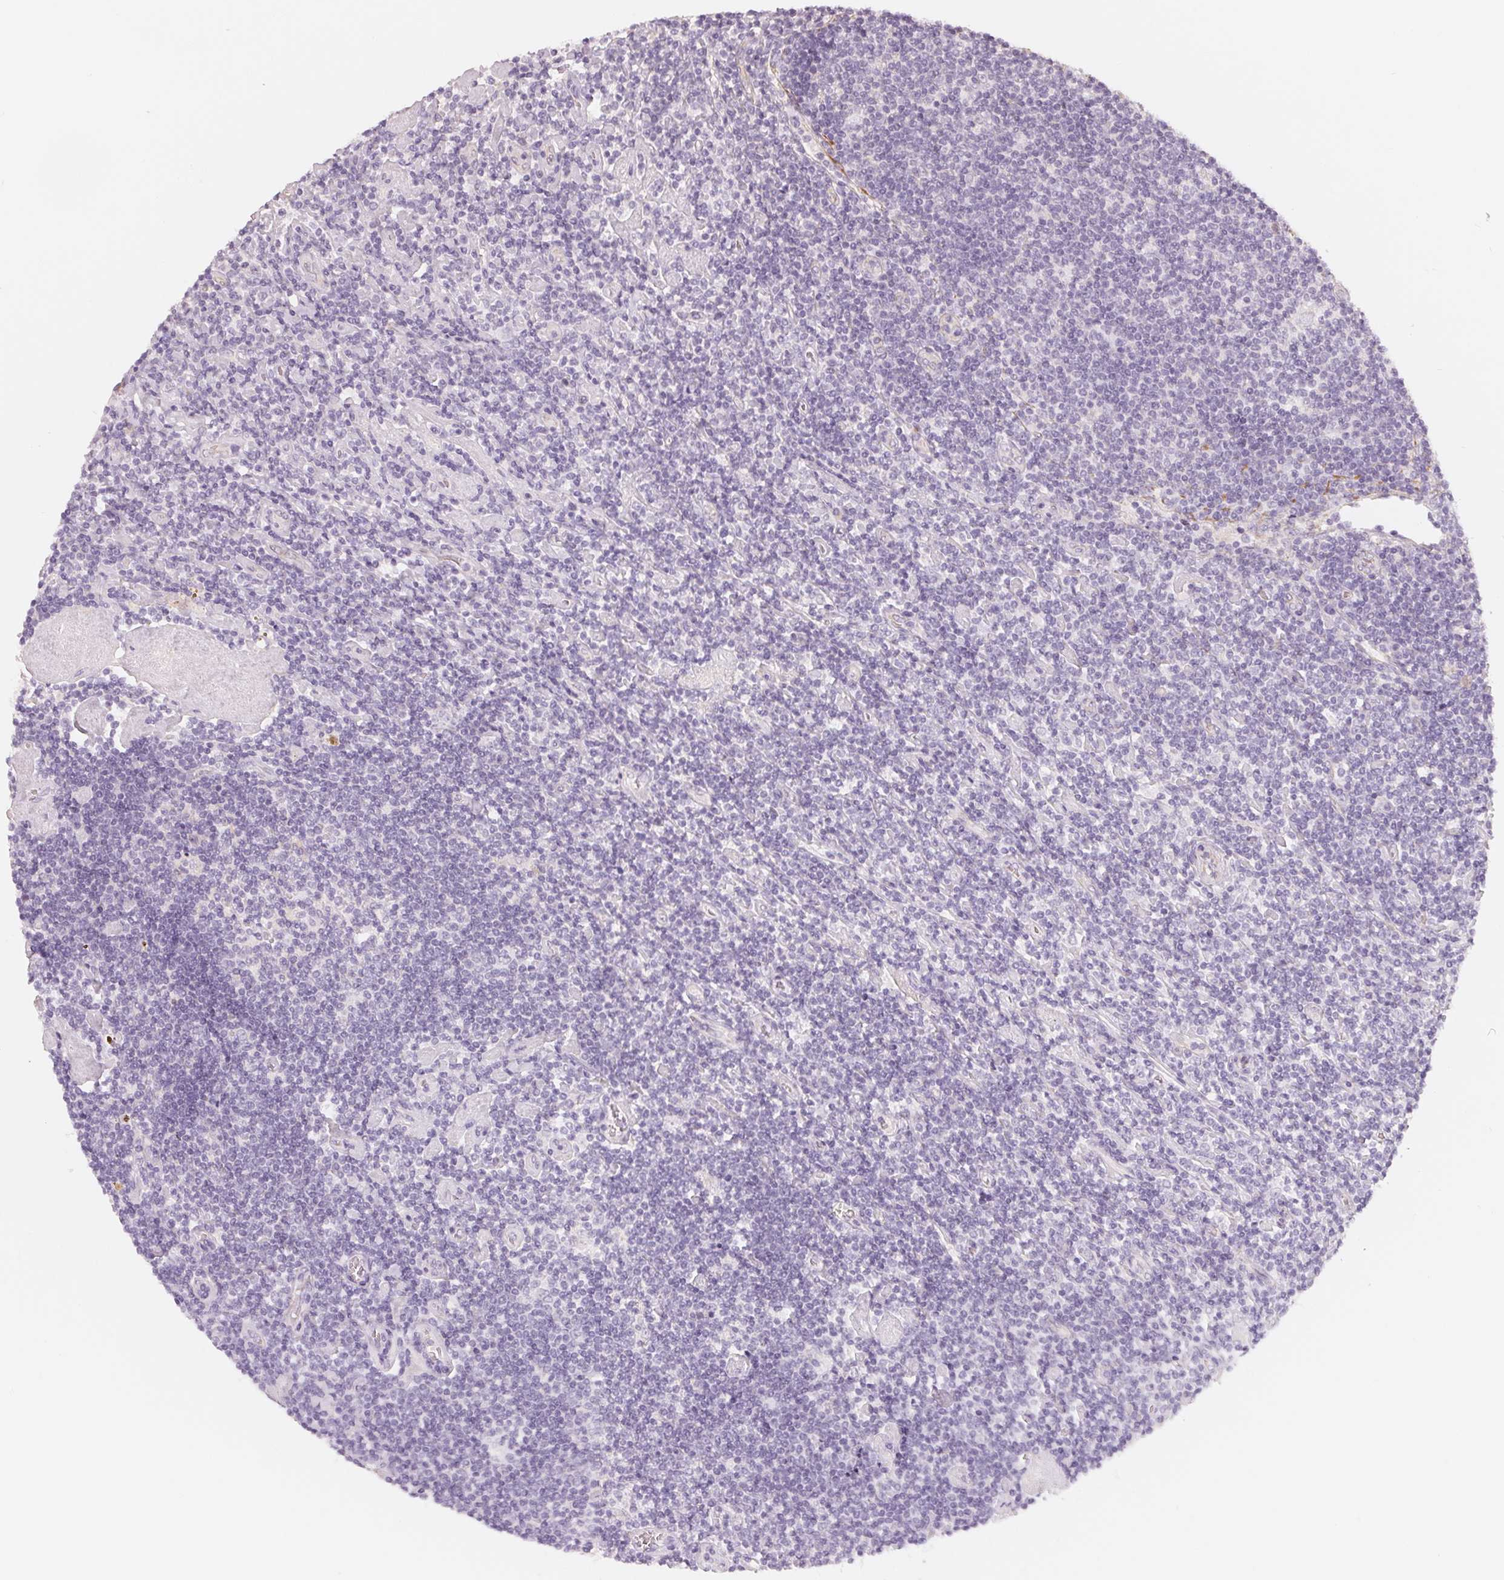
{"staining": {"intensity": "negative", "quantity": "none", "location": "none"}, "tissue": "lymphoma", "cell_type": "Tumor cells", "image_type": "cancer", "snomed": [{"axis": "morphology", "description": "Hodgkin's disease, NOS"}, {"axis": "topography", "description": "Lymph node"}], "caption": "Human Hodgkin's disease stained for a protein using immunohistochemistry demonstrates no expression in tumor cells.", "gene": "CFHR2", "patient": {"sex": "male", "age": 40}}